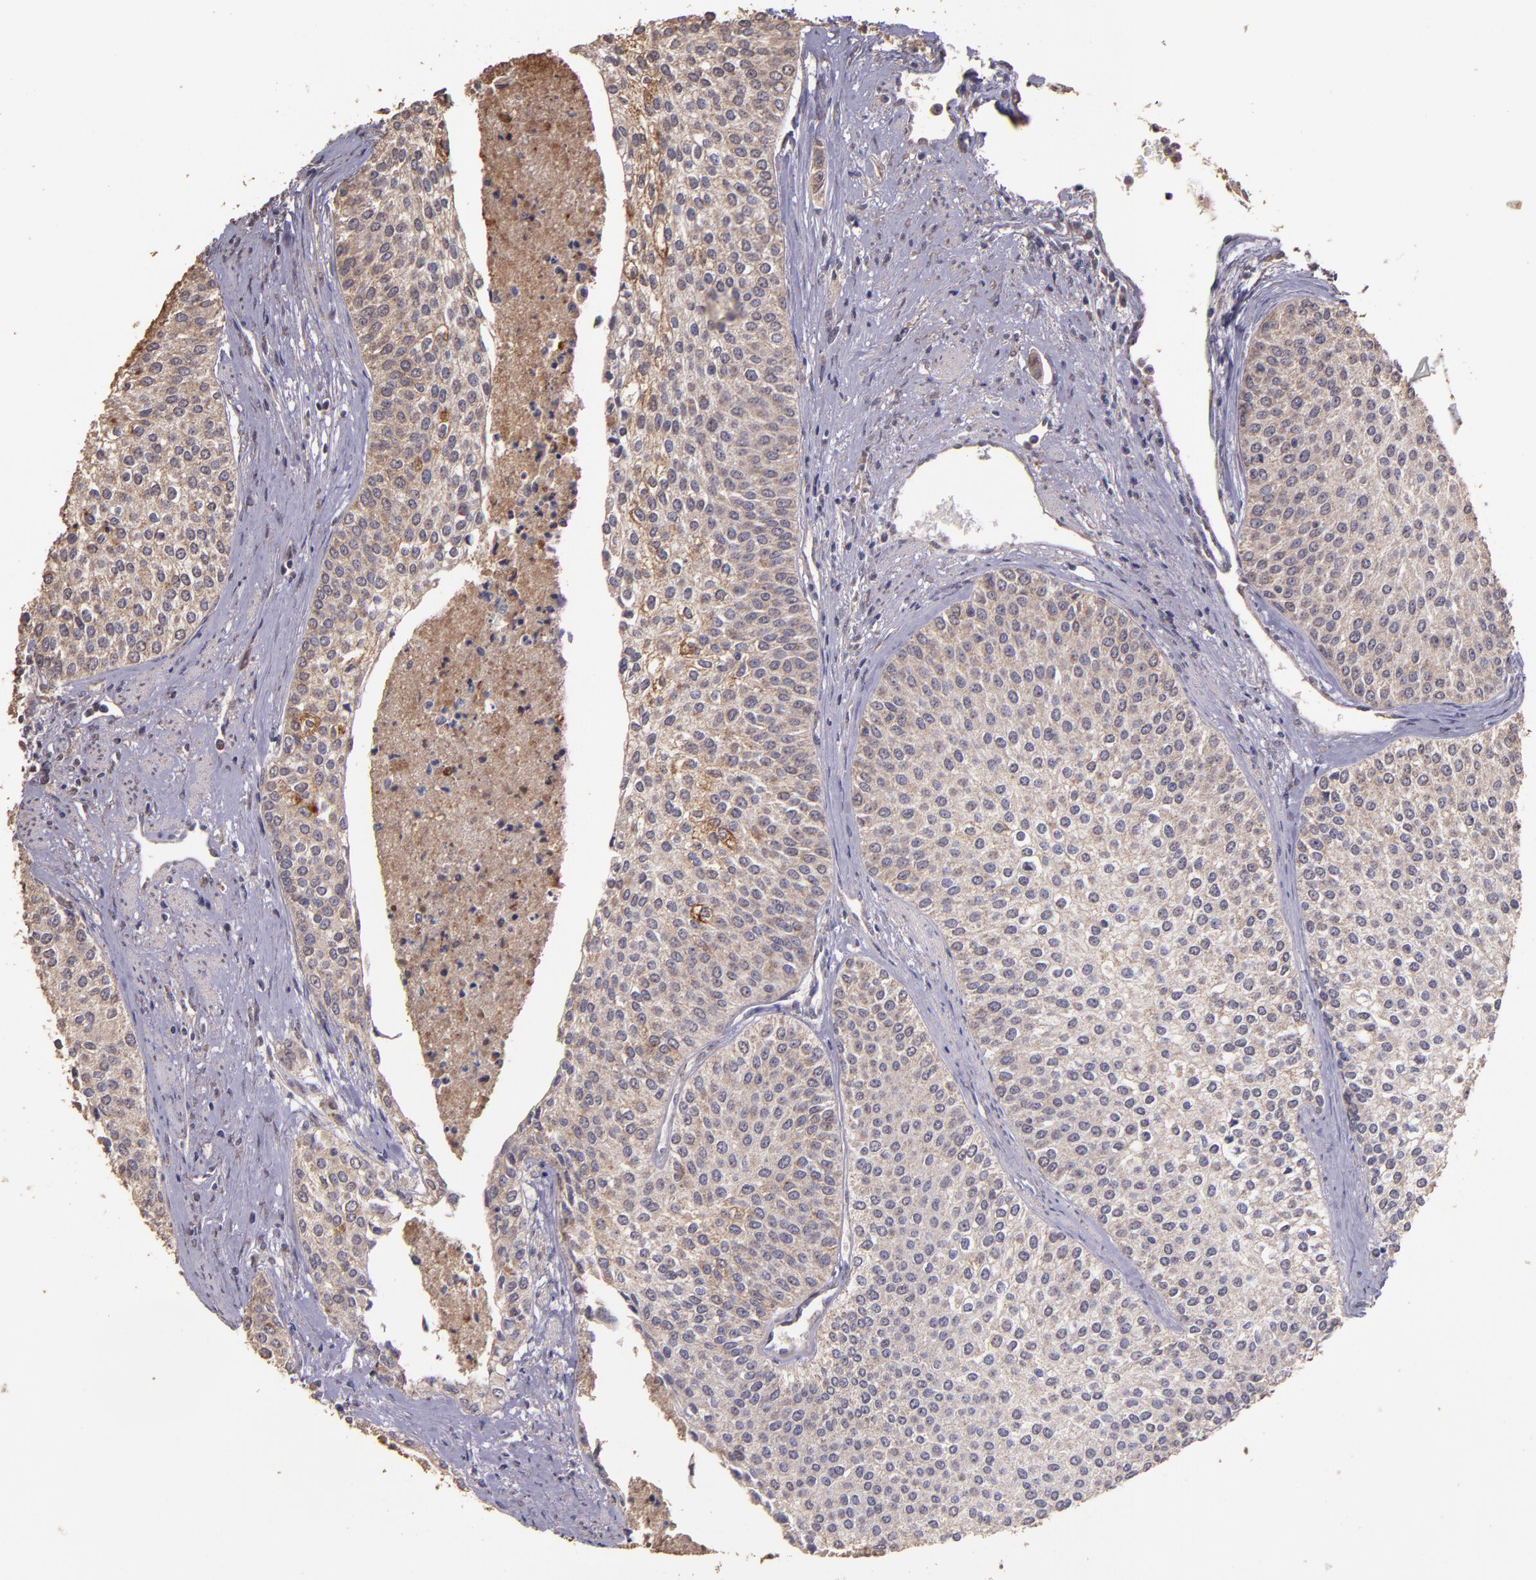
{"staining": {"intensity": "weak", "quantity": ">75%", "location": "cytoplasmic/membranous"}, "tissue": "urothelial cancer", "cell_type": "Tumor cells", "image_type": "cancer", "snomed": [{"axis": "morphology", "description": "Urothelial carcinoma, Low grade"}, {"axis": "topography", "description": "Urinary bladder"}], "caption": "A low amount of weak cytoplasmic/membranous staining is seen in approximately >75% of tumor cells in urothelial cancer tissue.", "gene": "HECTD1", "patient": {"sex": "female", "age": 73}}